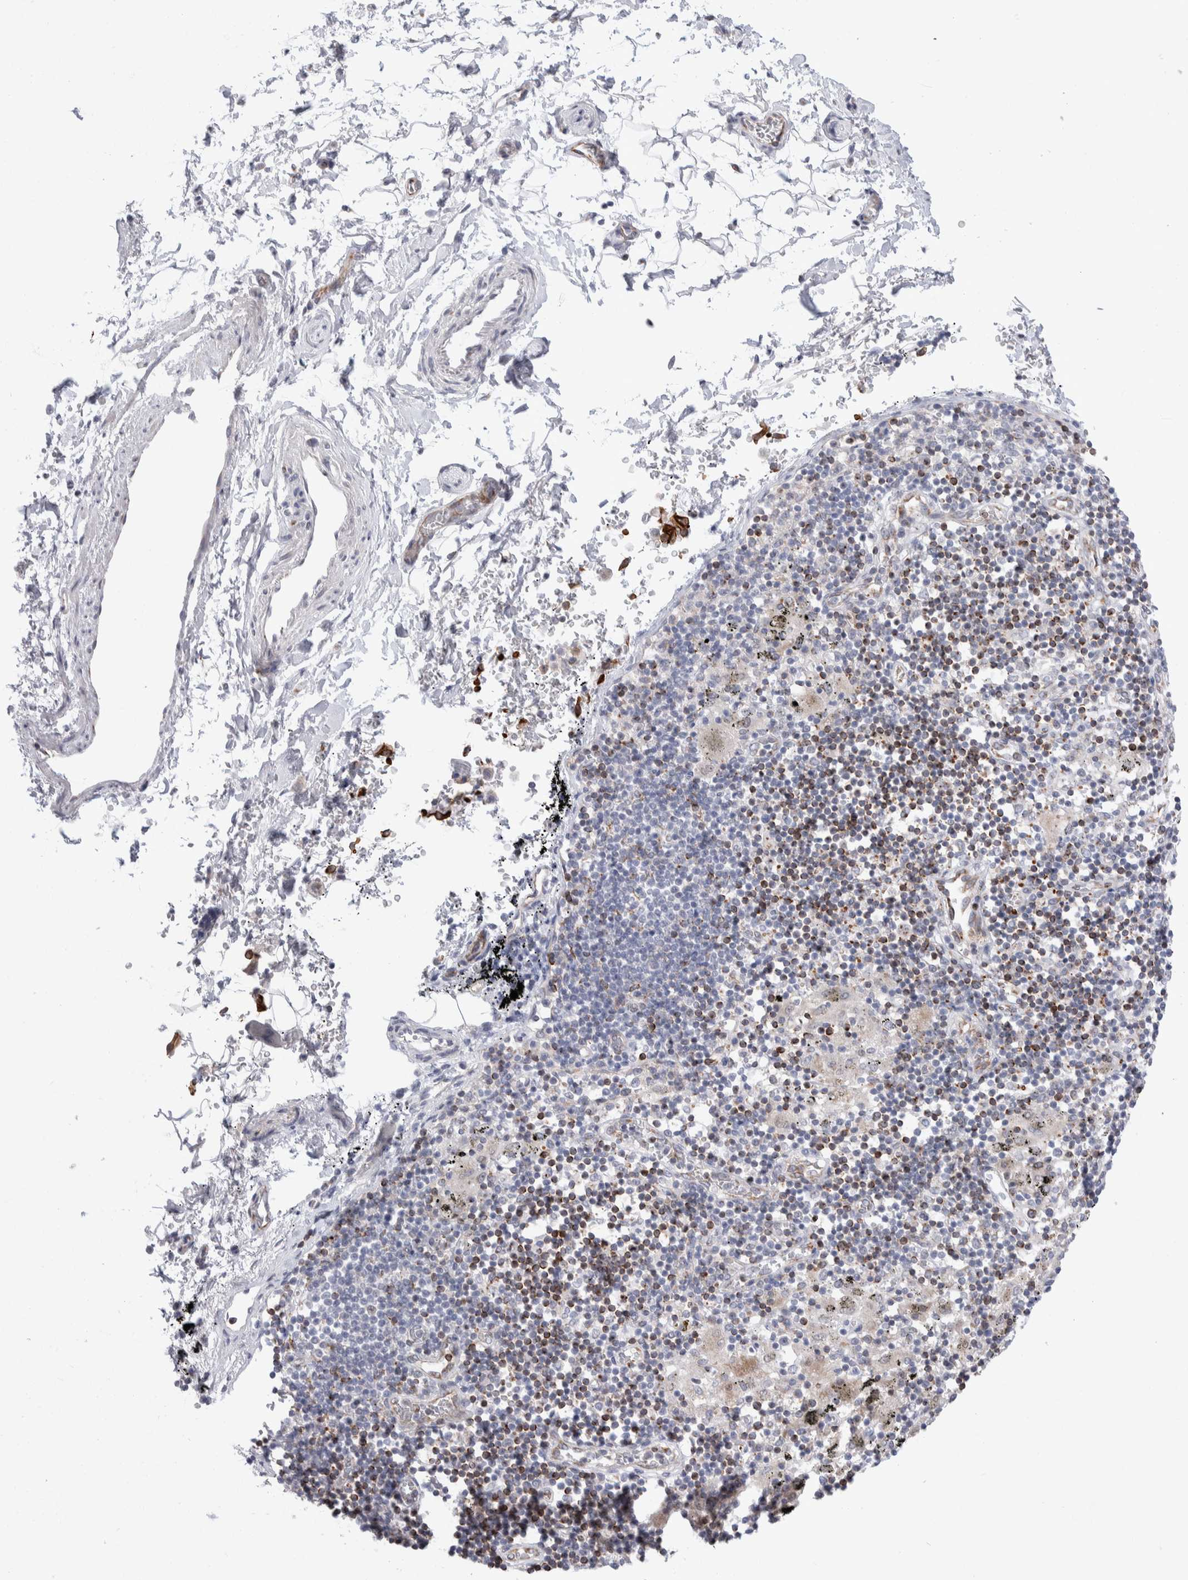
{"staining": {"intensity": "negative", "quantity": "none", "location": "none"}, "tissue": "adipose tissue", "cell_type": "Adipocytes", "image_type": "normal", "snomed": [{"axis": "morphology", "description": "Normal tissue, NOS"}, {"axis": "topography", "description": "Cartilage tissue"}, {"axis": "topography", "description": "Lung"}], "caption": "IHC micrograph of unremarkable adipose tissue: human adipose tissue stained with DAB reveals no significant protein staining in adipocytes.", "gene": "C1orf112", "patient": {"sex": "female", "age": 77}}